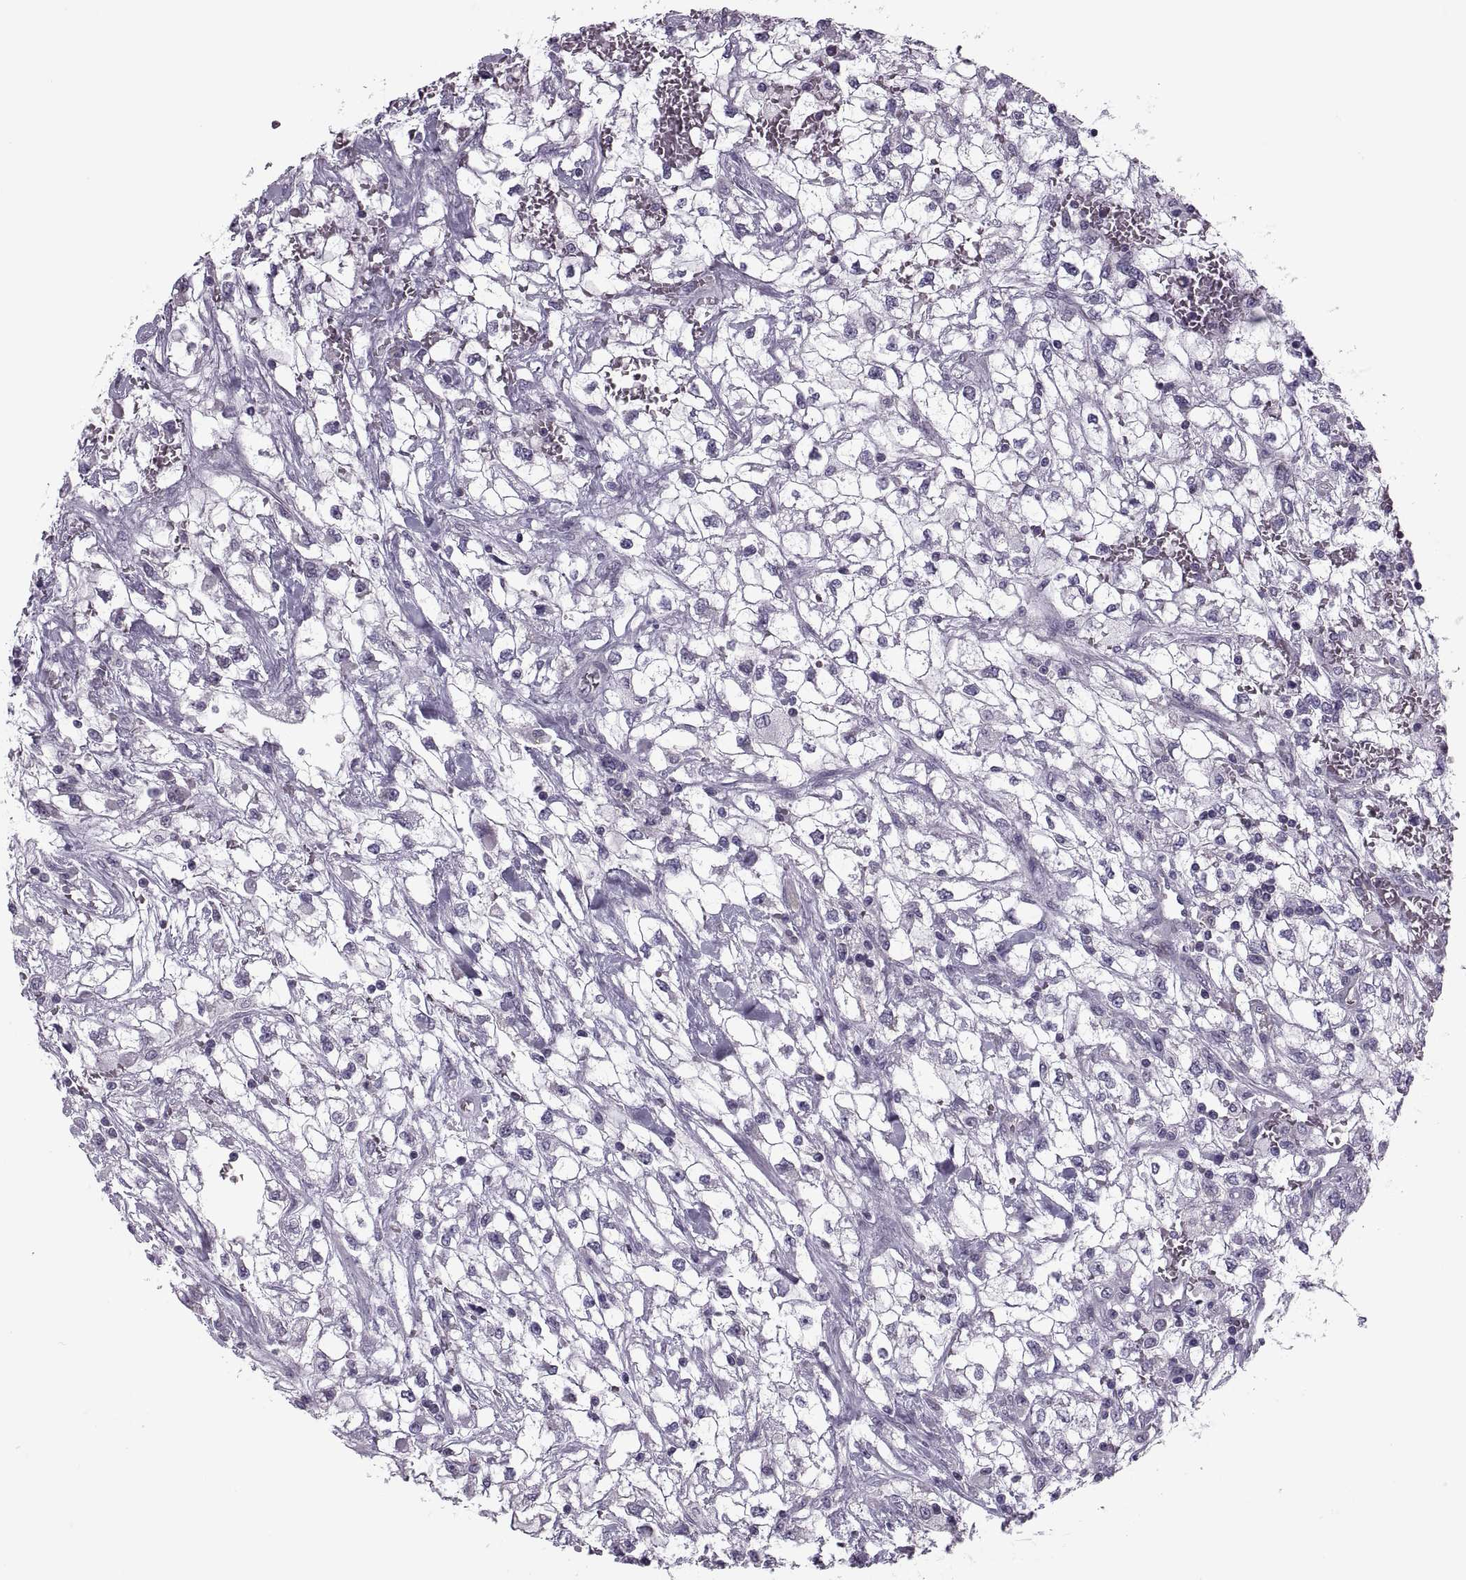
{"staining": {"intensity": "negative", "quantity": "none", "location": "none"}, "tissue": "renal cancer", "cell_type": "Tumor cells", "image_type": "cancer", "snomed": [{"axis": "morphology", "description": "Adenocarcinoma, NOS"}, {"axis": "topography", "description": "Kidney"}], "caption": "Tumor cells show no significant protein staining in renal cancer.", "gene": "PABPC1", "patient": {"sex": "male", "age": 59}}